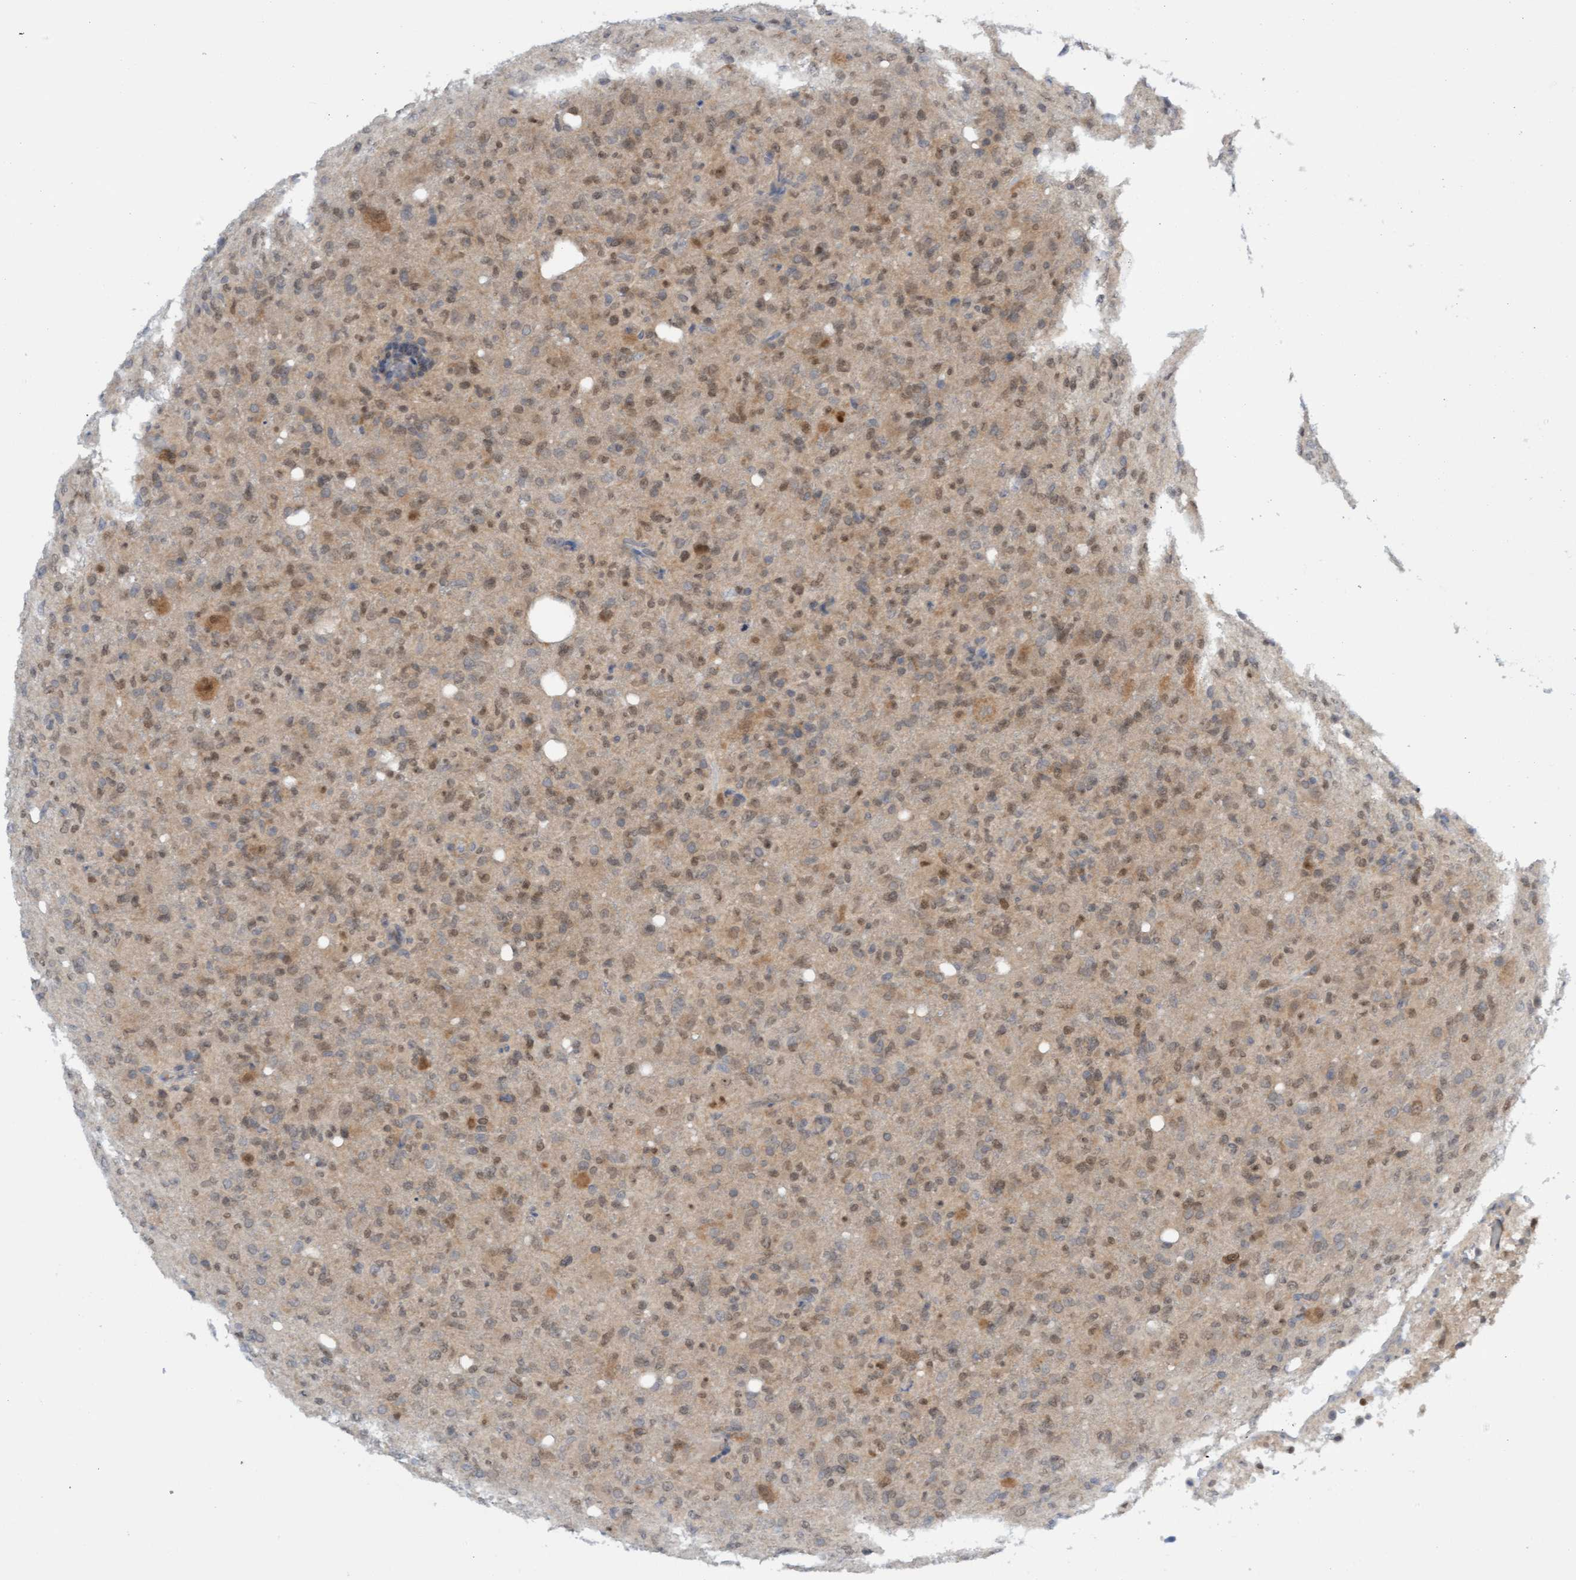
{"staining": {"intensity": "weak", "quantity": ">75%", "location": "cytoplasmic/membranous"}, "tissue": "glioma", "cell_type": "Tumor cells", "image_type": "cancer", "snomed": [{"axis": "morphology", "description": "Glioma, malignant, High grade"}, {"axis": "topography", "description": "Brain"}], "caption": "High-power microscopy captured an immunohistochemistry (IHC) image of malignant high-grade glioma, revealing weak cytoplasmic/membranous staining in about >75% of tumor cells. (IHC, brightfield microscopy, high magnification).", "gene": "AMZ2", "patient": {"sex": "female", "age": 57}}